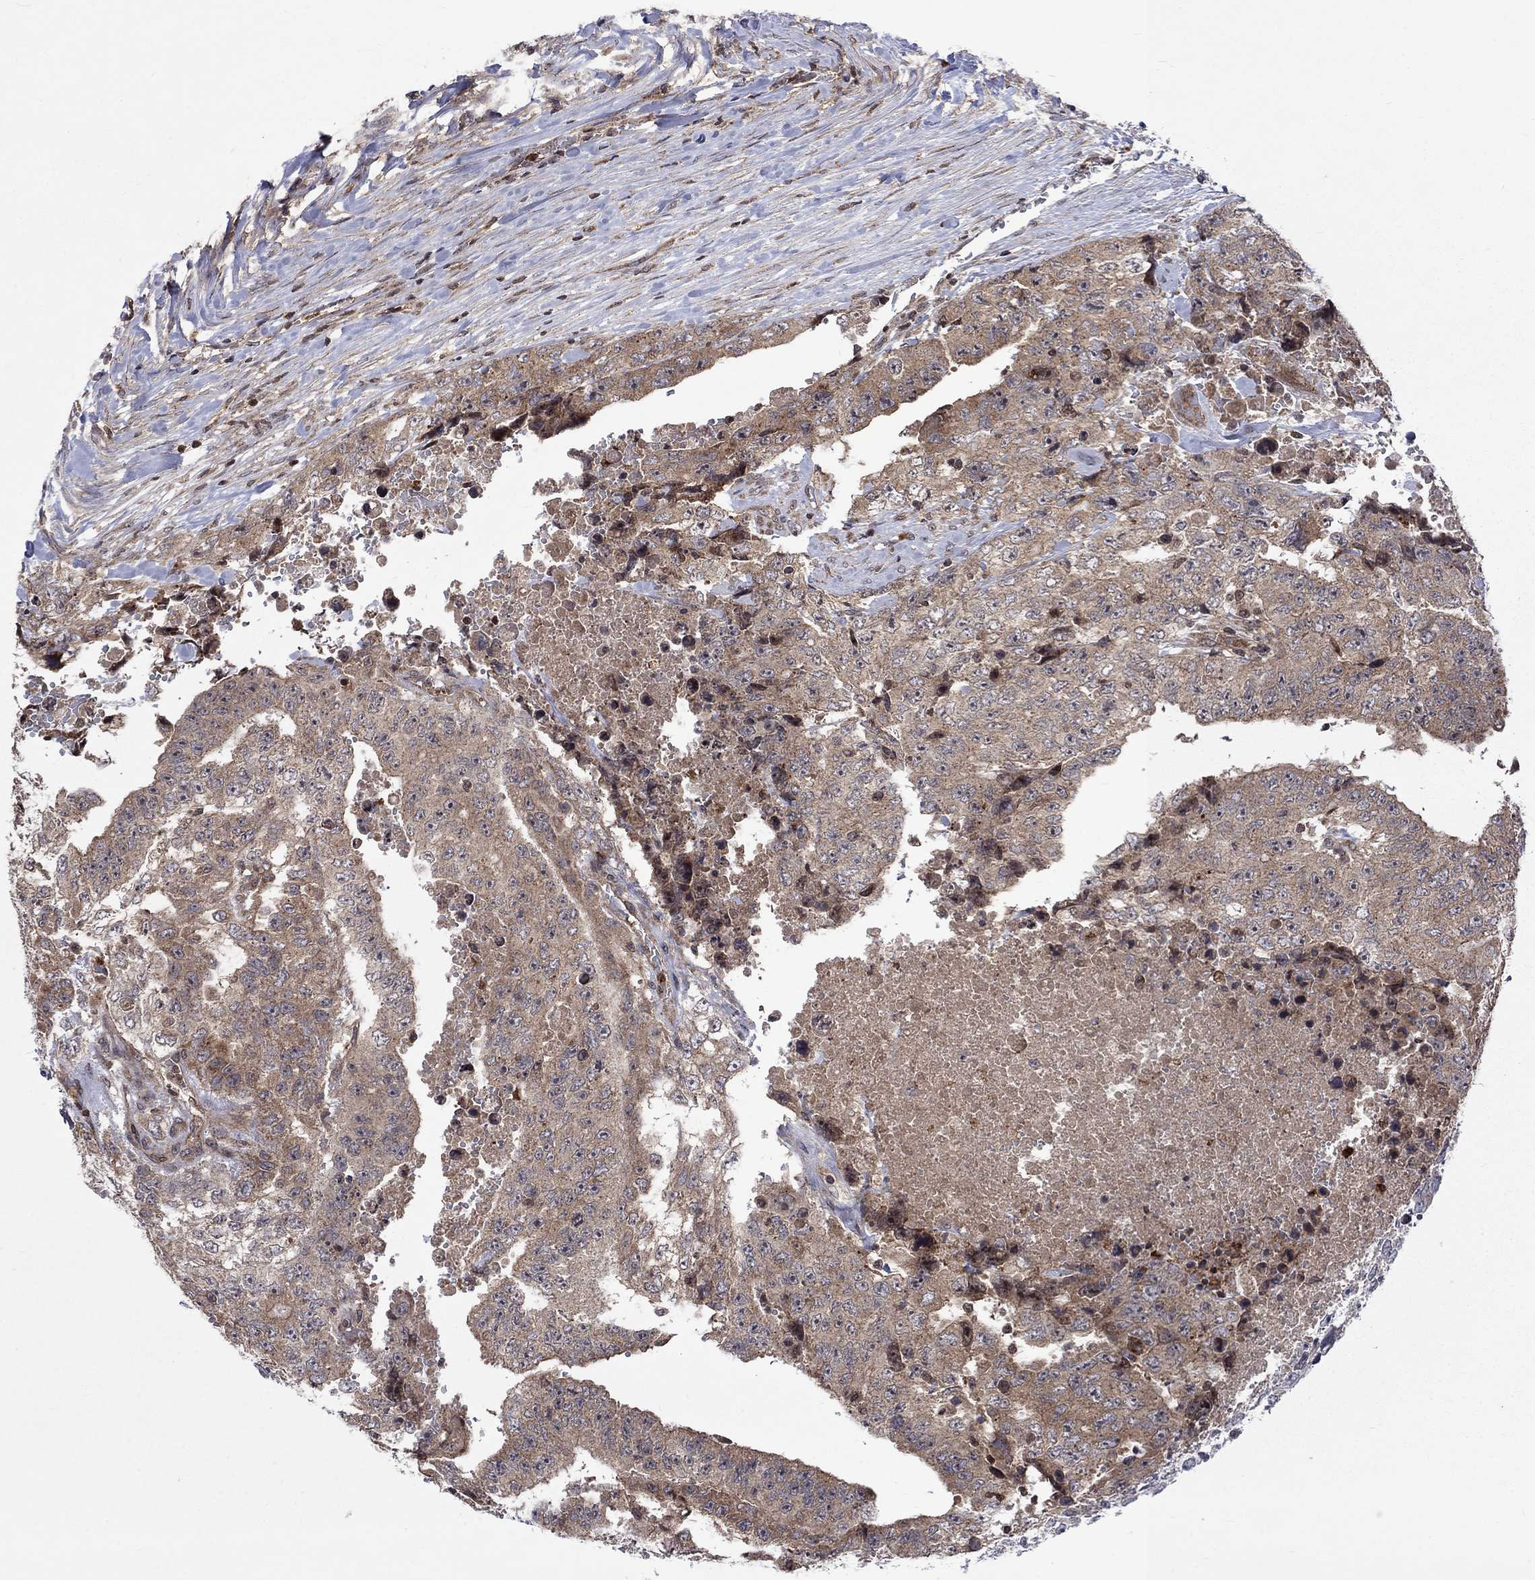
{"staining": {"intensity": "weak", "quantity": "25%-75%", "location": "cytoplasmic/membranous"}, "tissue": "testis cancer", "cell_type": "Tumor cells", "image_type": "cancer", "snomed": [{"axis": "morphology", "description": "Carcinoma, Embryonal, NOS"}, {"axis": "topography", "description": "Testis"}], "caption": "Tumor cells show low levels of weak cytoplasmic/membranous positivity in approximately 25%-75% of cells in testis cancer.", "gene": "TMEM33", "patient": {"sex": "male", "age": 24}}